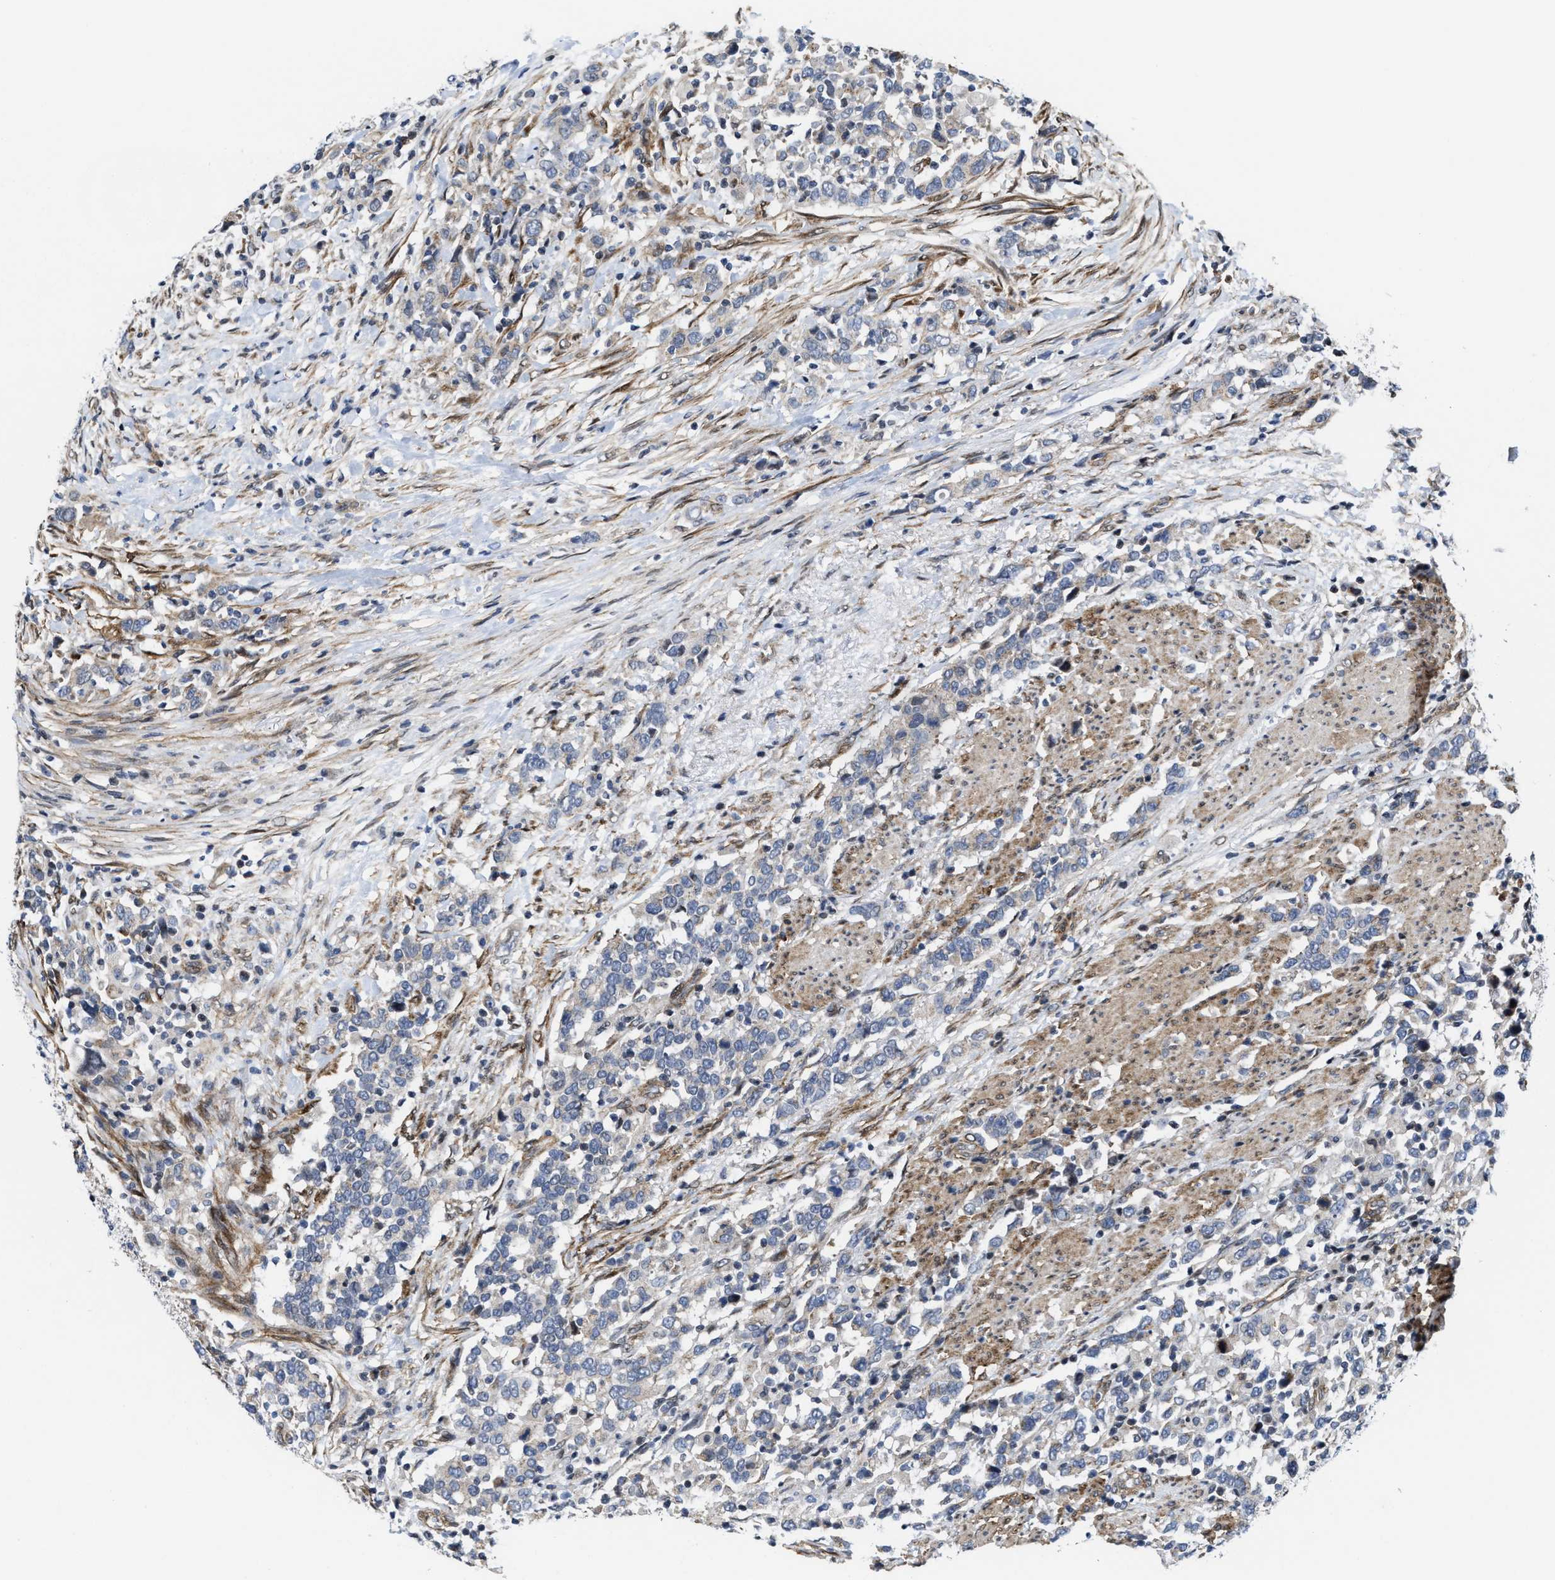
{"staining": {"intensity": "negative", "quantity": "none", "location": "none"}, "tissue": "urothelial cancer", "cell_type": "Tumor cells", "image_type": "cancer", "snomed": [{"axis": "morphology", "description": "Urothelial carcinoma, High grade"}, {"axis": "topography", "description": "Urinary bladder"}], "caption": "High-grade urothelial carcinoma stained for a protein using immunohistochemistry (IHC) demonstrates no staining tumor cells.", "gene": "TGFB1I1", "patient": {"sex": "male", "age": 61}}